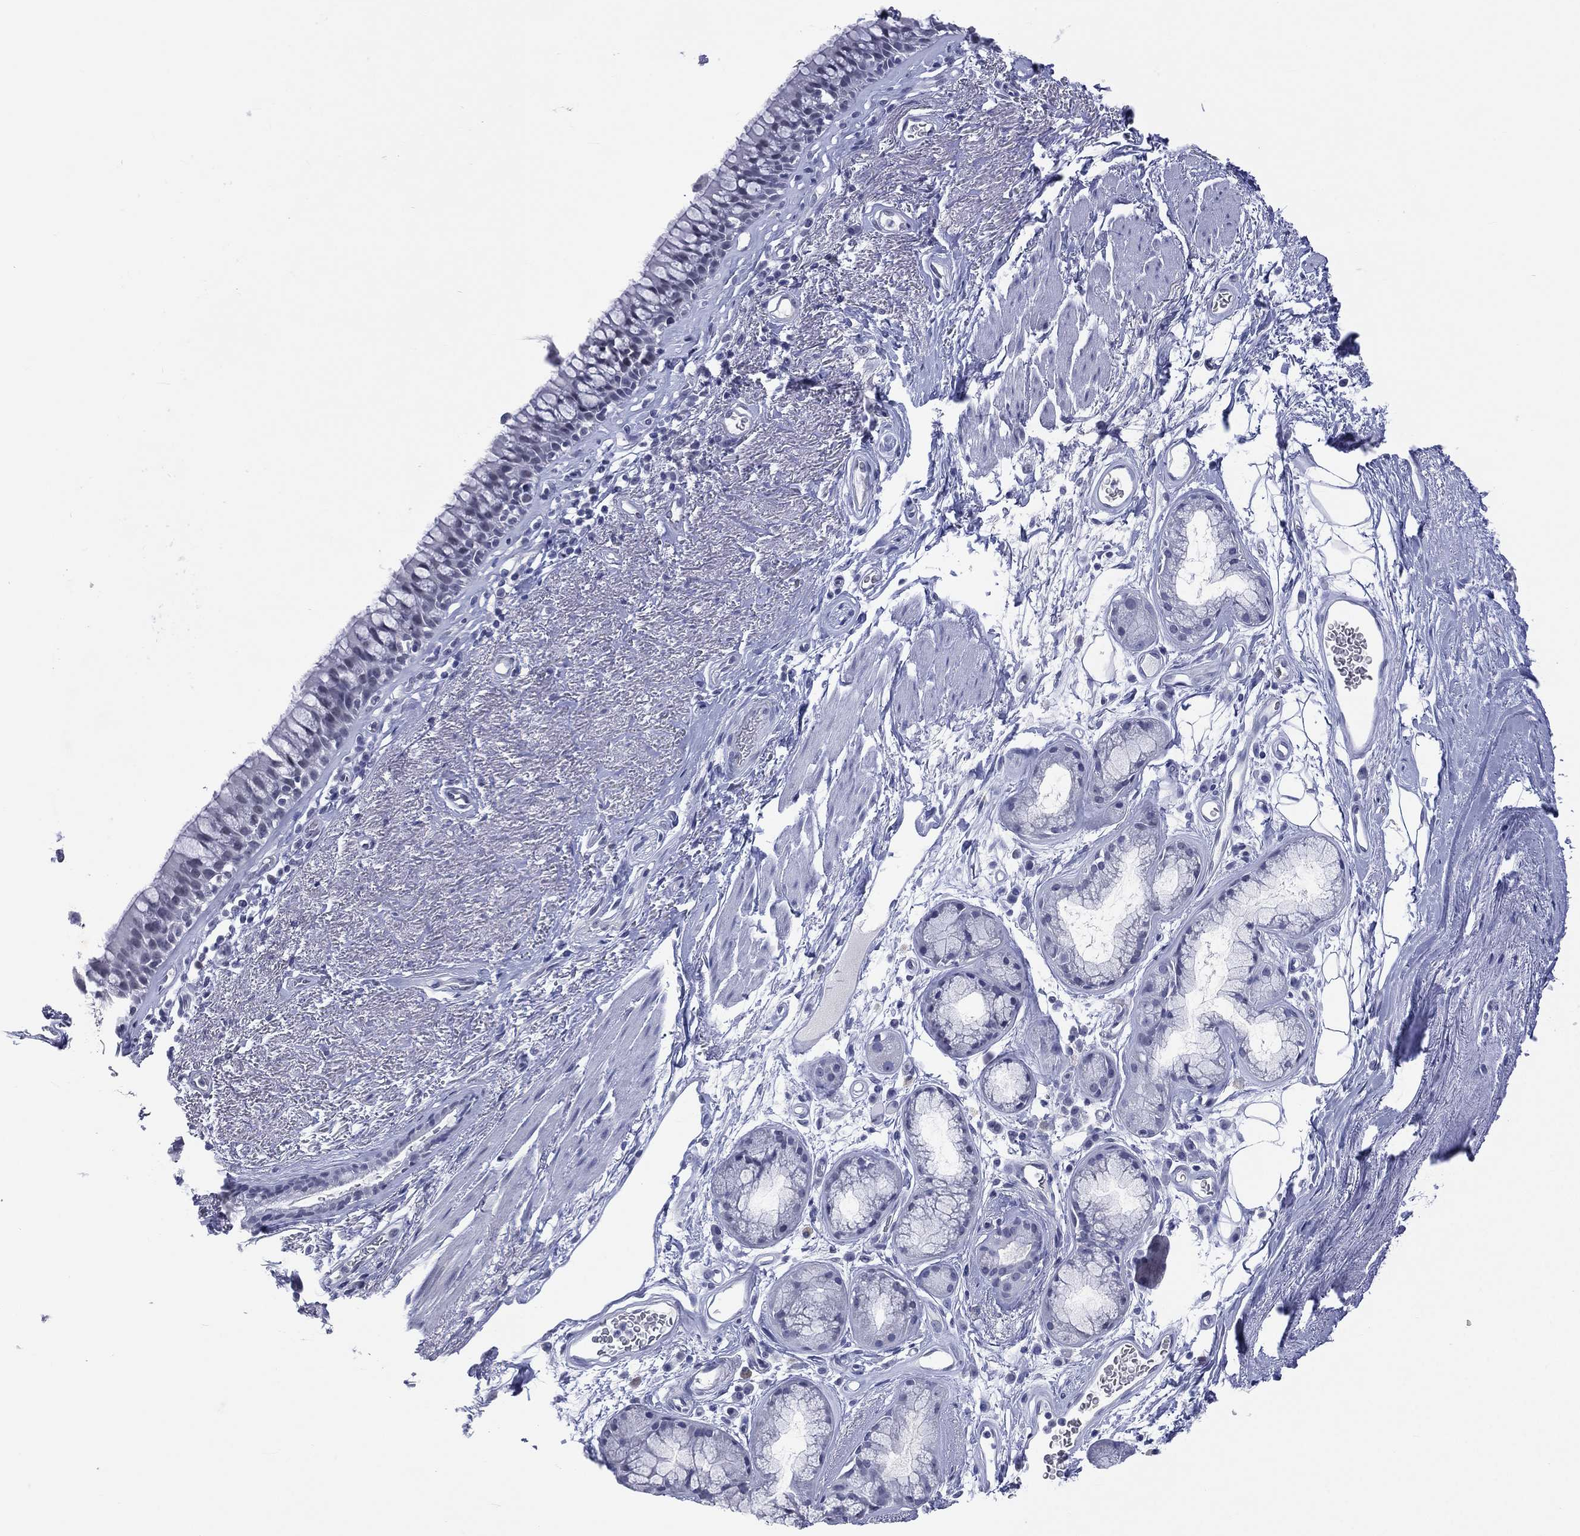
{"staining": {"intensity": "negative", "quantity": "none", "location": "none"}, "tissue": "bronchus", "cell_type": "Respiratory epithelial cells", "image_type": "normal", "snomed": [{"axis": "morphology", "description": "Normal tissue, NOS"}, {"axis": "topography", "description": "Bronchus"}], "caption": "This is a micrograph of immunohistochemistry (IHC) staining of unremarkable bronchus, which shows no positivity in respiratory epithelial cells. Brightfield microscopy of immunohistochemistry stained with DAB (brown) and hematoxylin (blue), captured at high magnification.", "gene": "SSX1", "patient": {"sex": "male", "age": 82}}